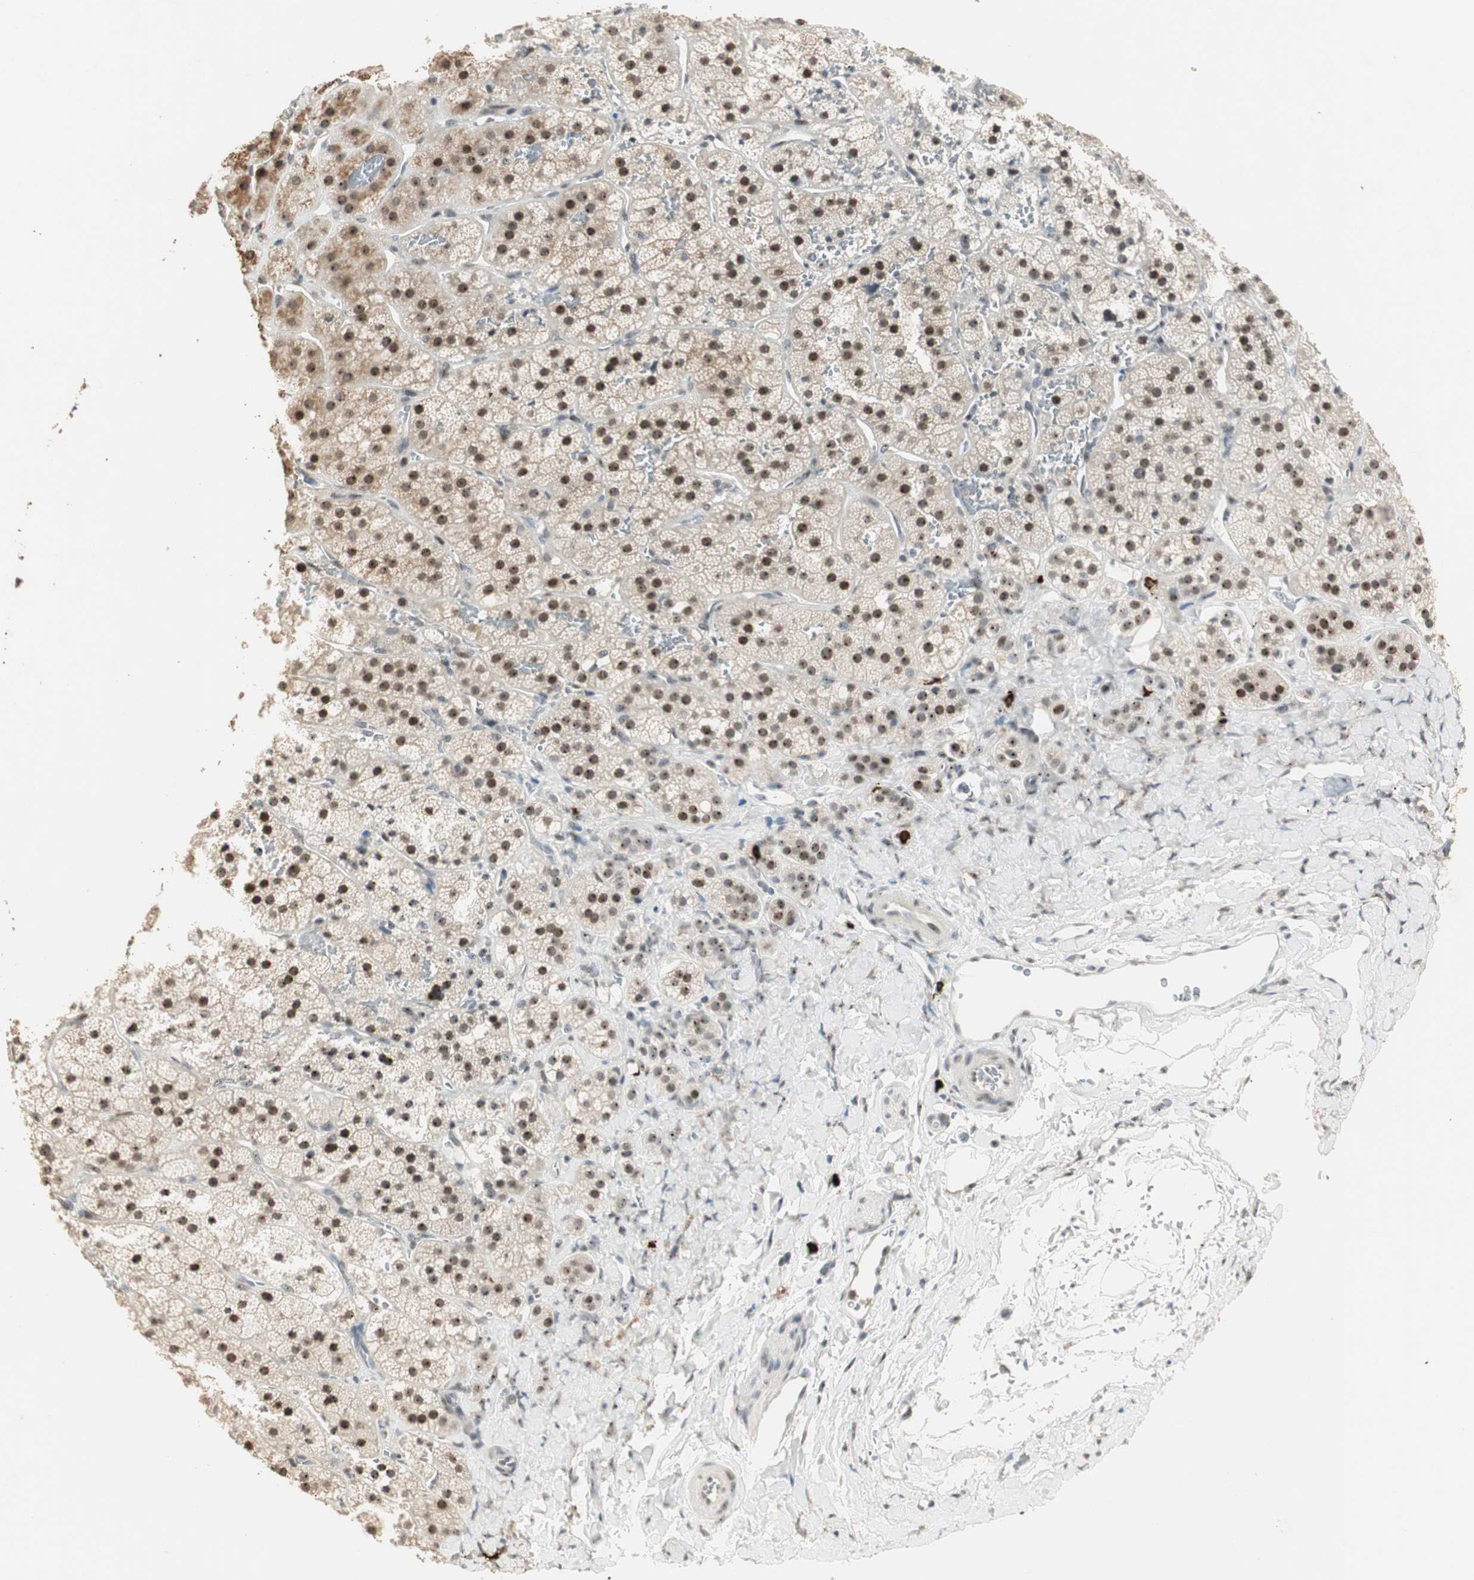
{"staining": {"intensity": "moderate", "quantity": ">75%", "location": "cytoplasmic/membranous,nuclear"}, "tissue": "adrenal gland", "cell_type": "Glandular cells", "image_type": "normal", "snomed": [{"axis": "morphology", "description": "Normal tissue, NOS"}, {"axis": "topography", "description": "Adrenal gland"}], "caption": "IHC micrograph of benign adrenal gland stained for a protein (brown), which reveals medium levels of moderate cytoplasmic/membranous,nuclear staining in approximately >75% of glandular cells.", "gene": "ETV4", "patient": {"sex": "female", "age": 44}}